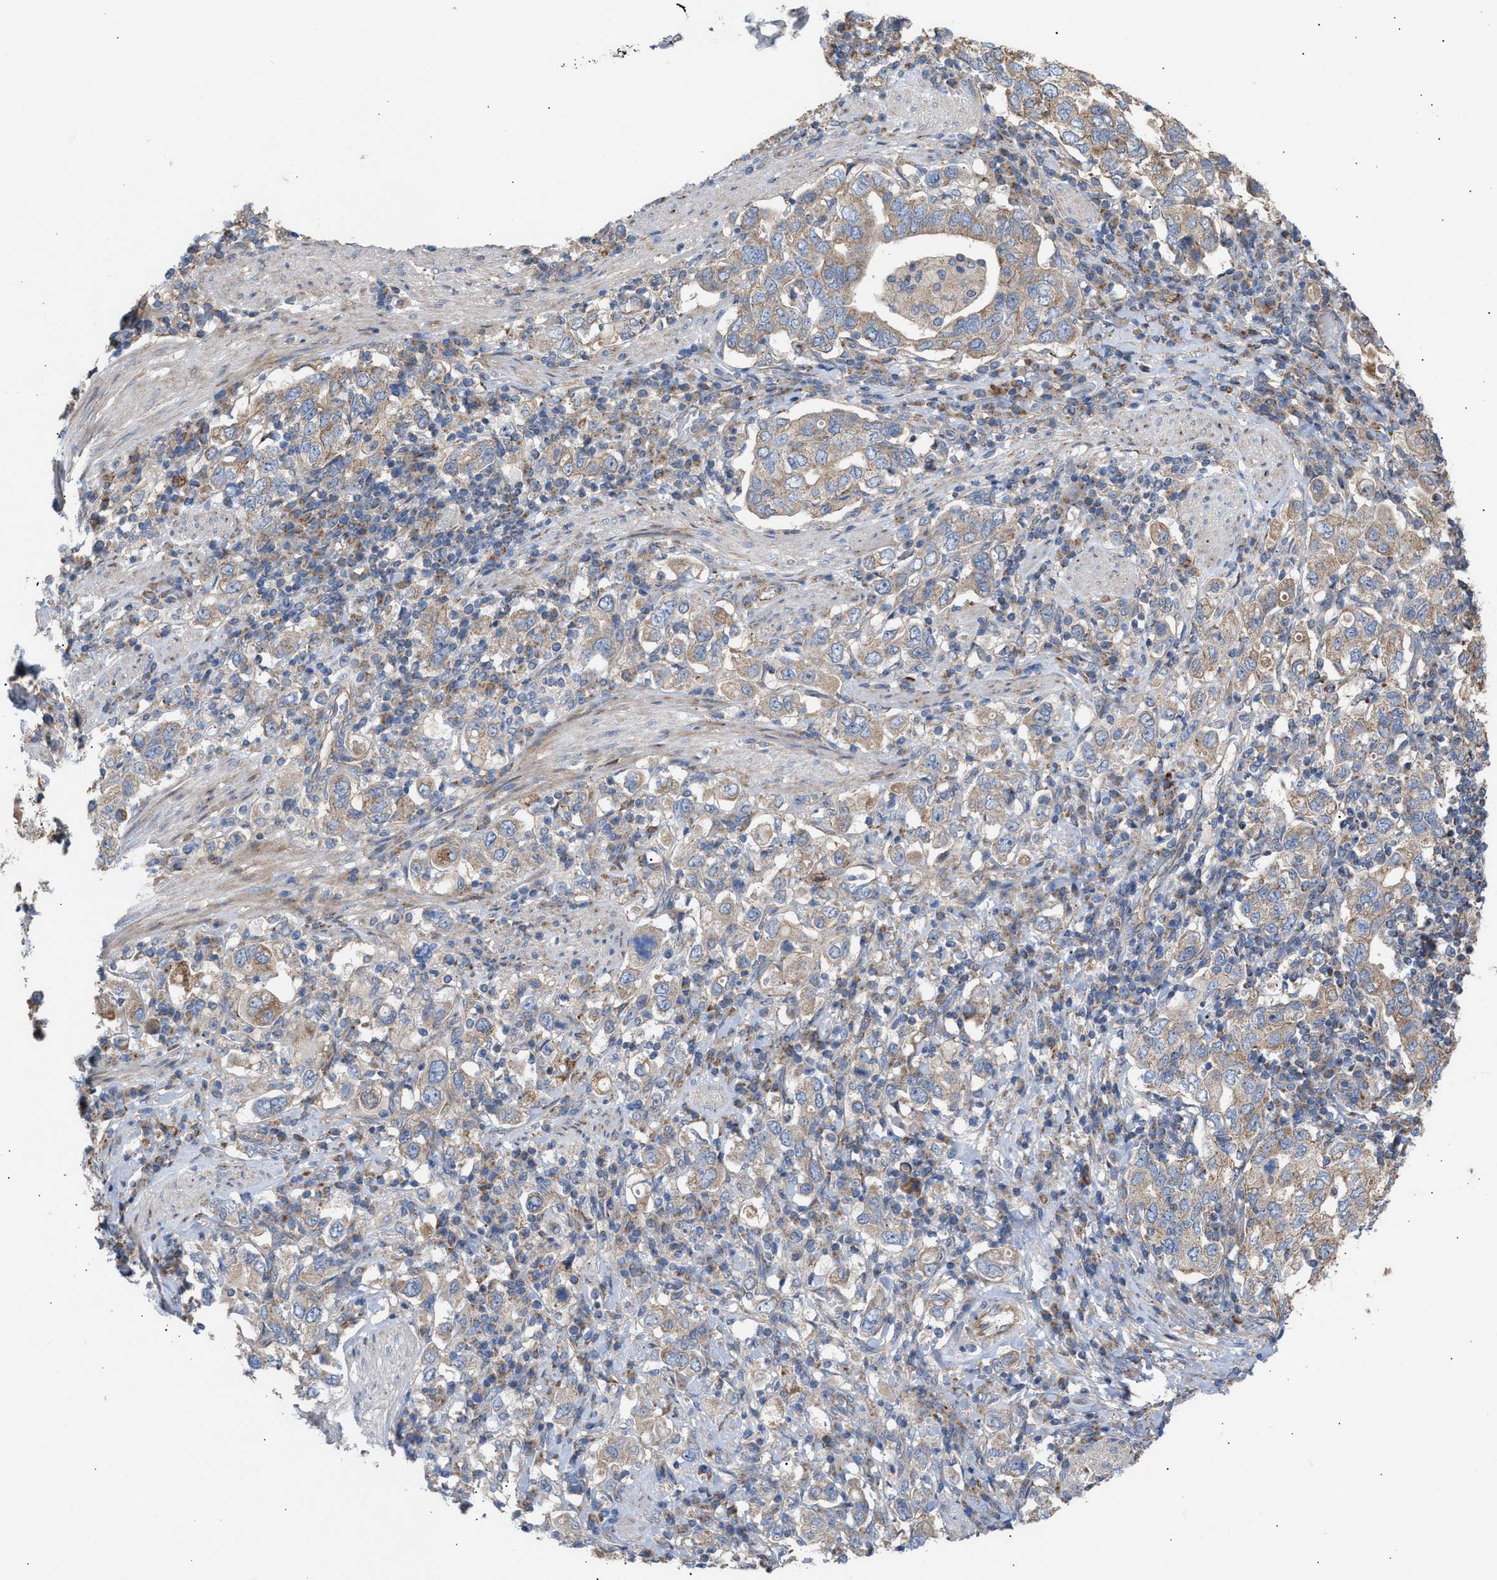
{"staining": {"intensity": "weak", "quantity": ">75%", "location": "cytoplasmic/membranous"}, "tissue": "stomach cancer", "cell_type": "Tumor cells", "image_type": "cancer", "snomed": [{"axis": "morphology", "description": "Adenocarcinoma, NOS"}, {"axis": "topography", "description": "Stomach, upper"}], "caption": "Protein analysis of stomach cancer (adenocarcinoma) tissue shows weak cytoplasmic/membranous expression in approximately >75% of tumor cells.", "gene": "OXSM", "patient": {"sex": "male", "age": 62}}